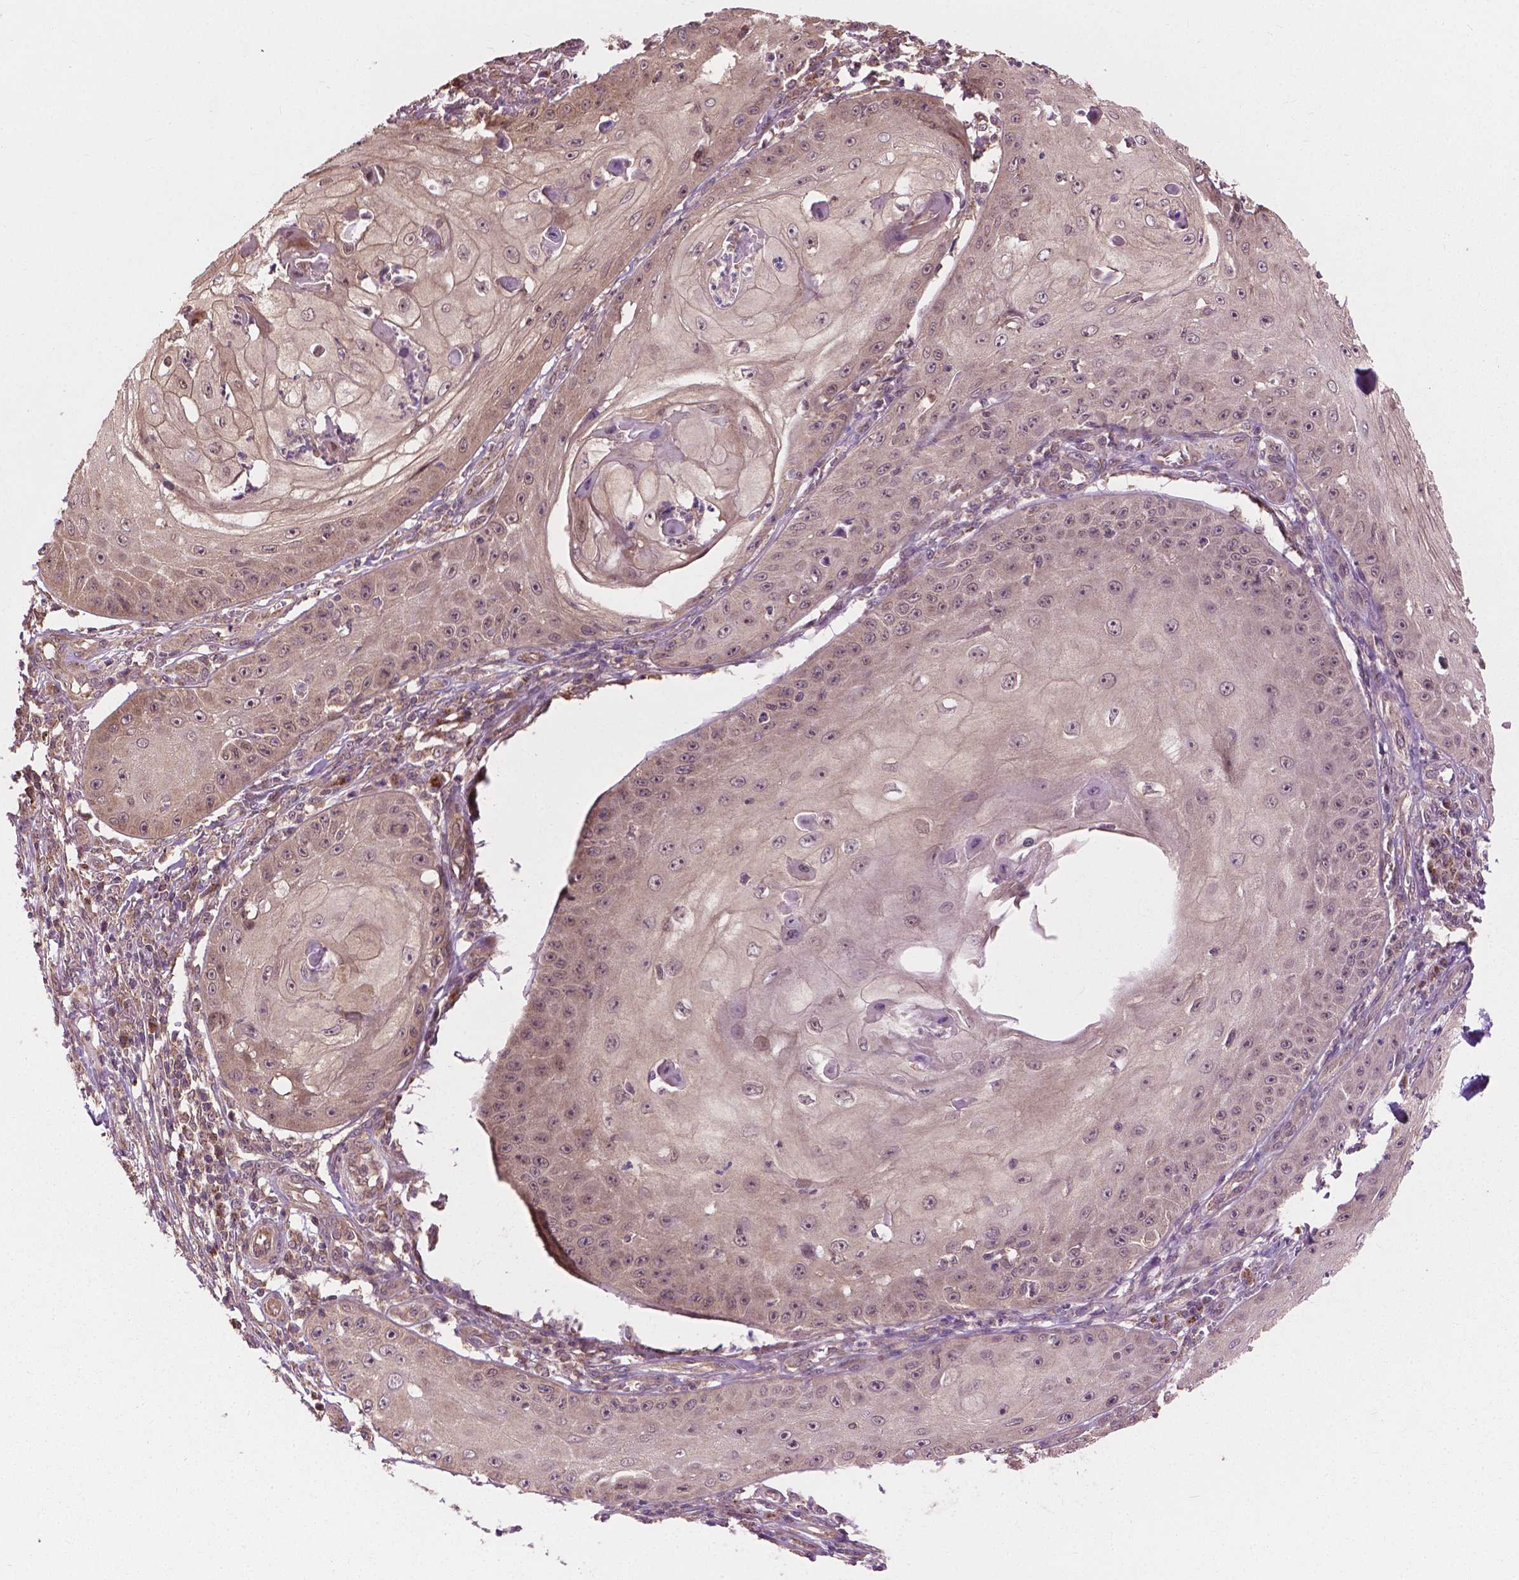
{"staining": {"intensity": "weak", "quantity": "25%-75%", "location": "cytoplasmic/membranous,nuclear"}, "tissue": "skin cancer", "cell_type": "Tumor cells", "image_type": "cancer", "snomed": [{"axis": "morphology", "description": "Squamous cell carcinoma, NOS"}, {"axis": "topography", "description": "Skin"}], "caption": "A histopathology image of human skin squamous cell carcinoma stained for a protein demonstrates weak cytoplasmic/membranous and nuclear brown staining in tumor cells.", "gene": "PPP1CB", "patient": {"sex": "male", "age": 70}}